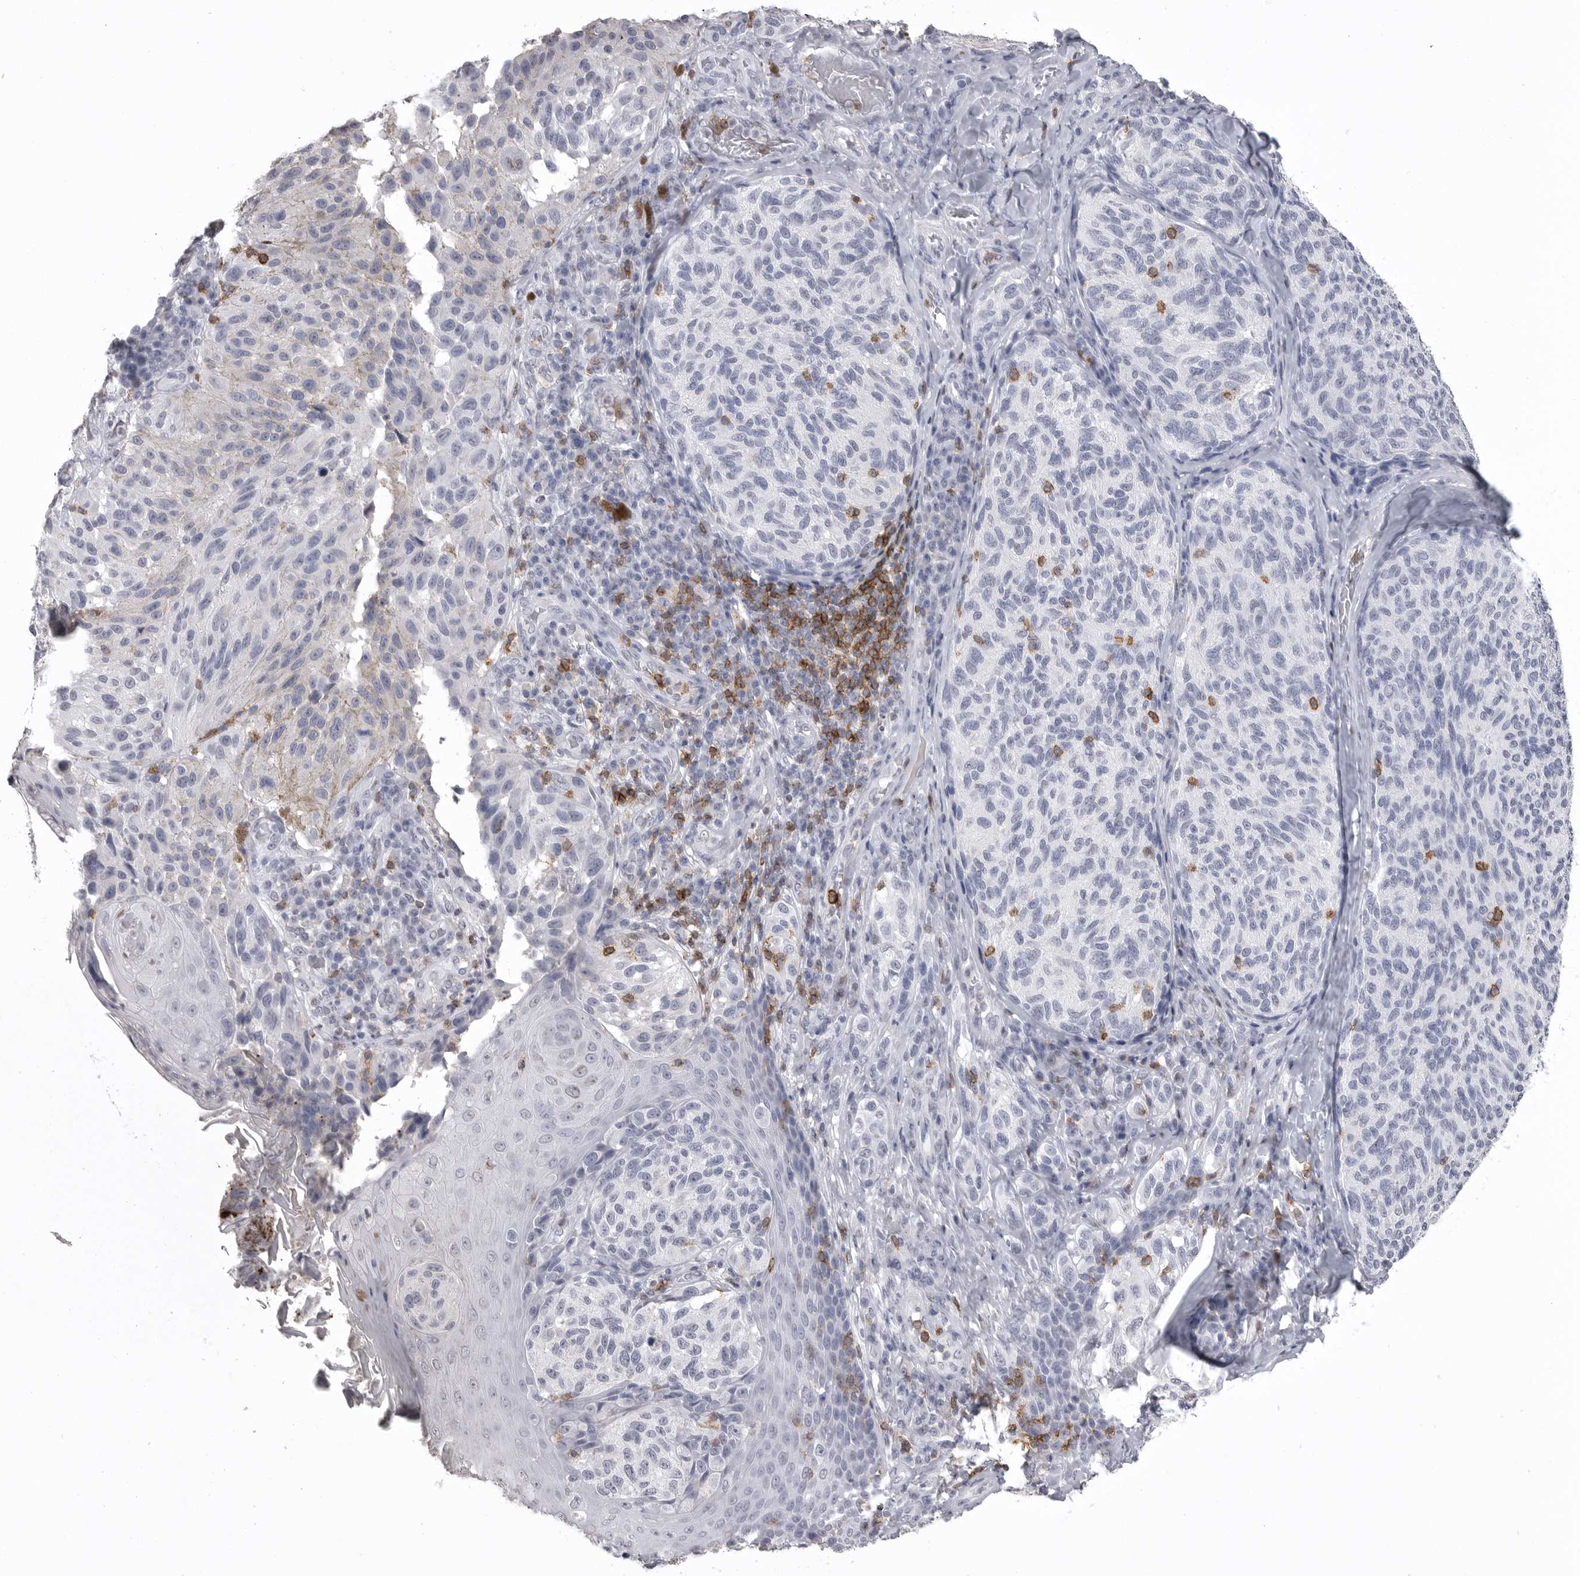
{"staining": {"intensity": "negative", "quantity": "none", "location": "none"}, "tissue": "melanoma", "cell_type": "Tumor cells", "image_type": "cancer", "snomed": [{"axis": "morphology", "description": "Malignant melanoma, NOS"}, {"axis": "topography", "description": "Skin"}], "caption": "Human melanoma stained for a protein using IHC demonstrates no staining in tumor cells.", "gene": "ITGAL", "patient": {"sex": "female", "age": 73}}